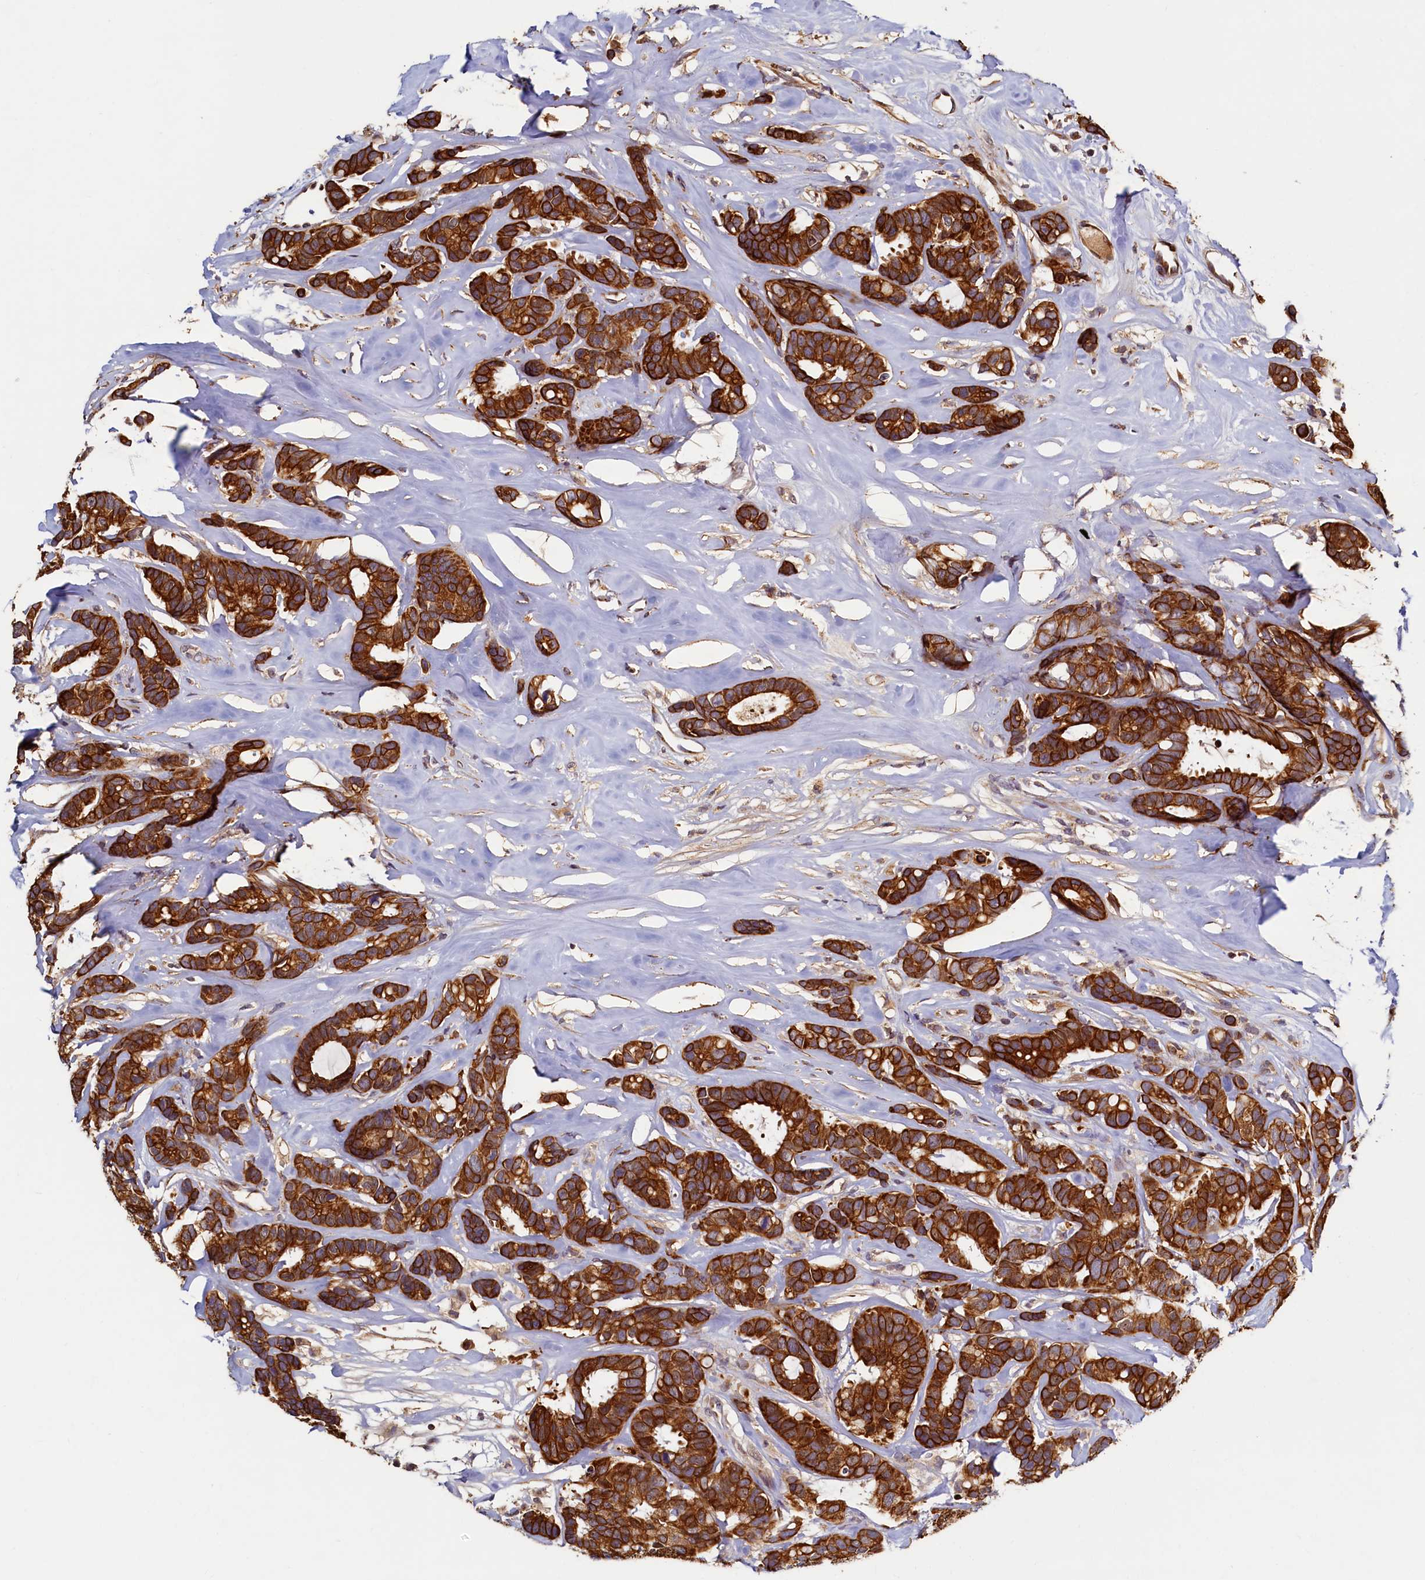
{"staining": {"intensity": "strong", "quantity": ">75%", "location": "cytoplasmic/membranous"}, "tissue": "breast cancer", "cell_type": "Tumor cells", "image_type": "cancer", "snomed": [{"axis": "morphology", "description": "Duct carcinoma"}, {"axis": "topography", "description": "Breast"}], "caption": "Immunohistochemical staining of human breast cancer (invasive ductal carcinoma) exhibits high levels of strong cytoplasmic/membranous protein expression in about >75% of tumor cells.", "gene": "NCKAP5L", "patient": {"sex": "female", "age": 87}}